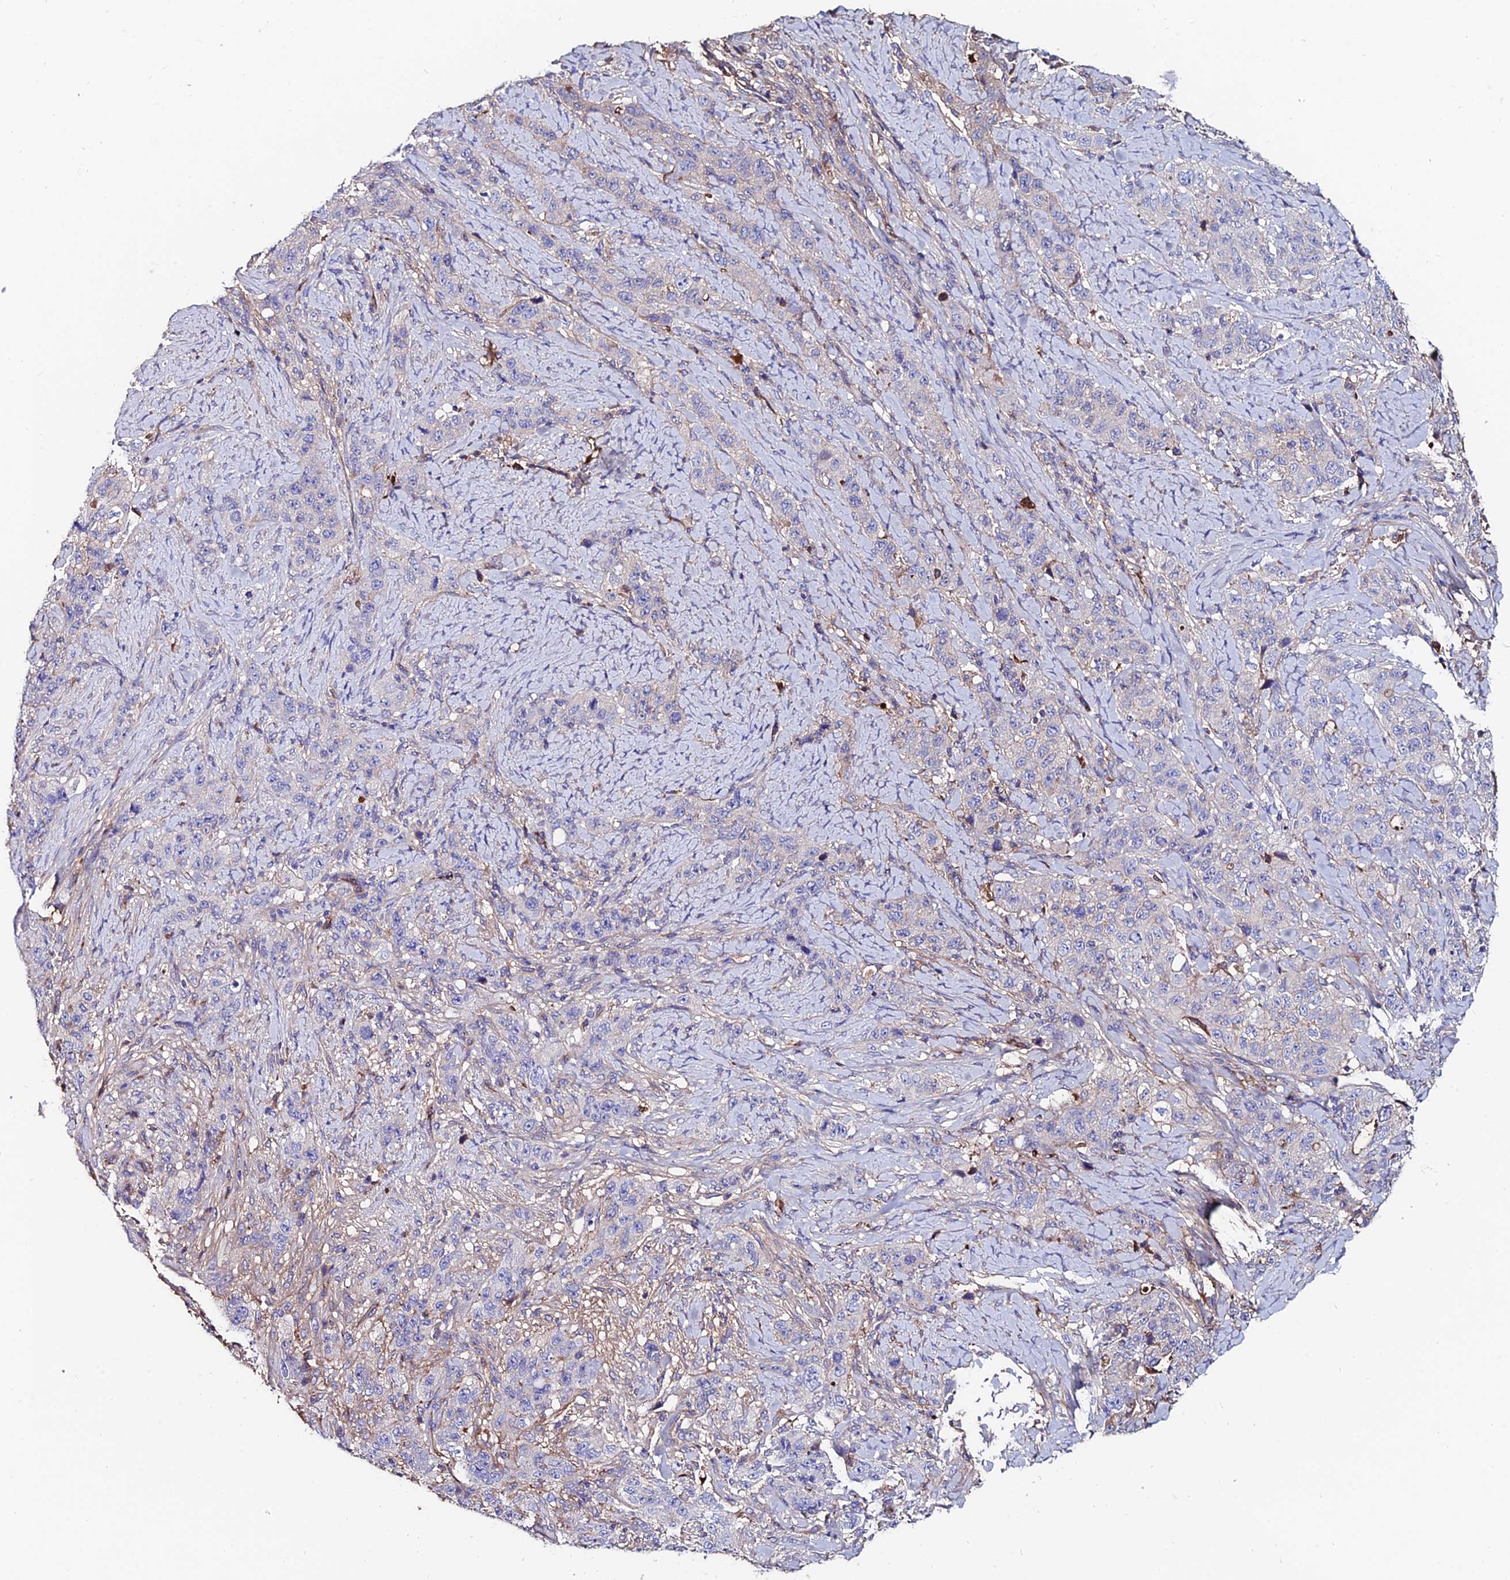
{"staining": {"intensity": "negative", "quantity": "none", "location": "none"}, "tissue": "stomach cancer", "cell_type": "Tumor cells", "image_type": "cancer", "snomed": [{"axis": "morphology", "description": "Adenocarcinoma, NOS"}, {"axis": "topography", "description": "Stomach"}], "caption": "Immunohistochemical staining of human adenocarcinoma (stomach) exhibits no significant positivity in tumor cells.", "gene": "SLC25A16", "patient": {"sex": "male", "age": 48}}